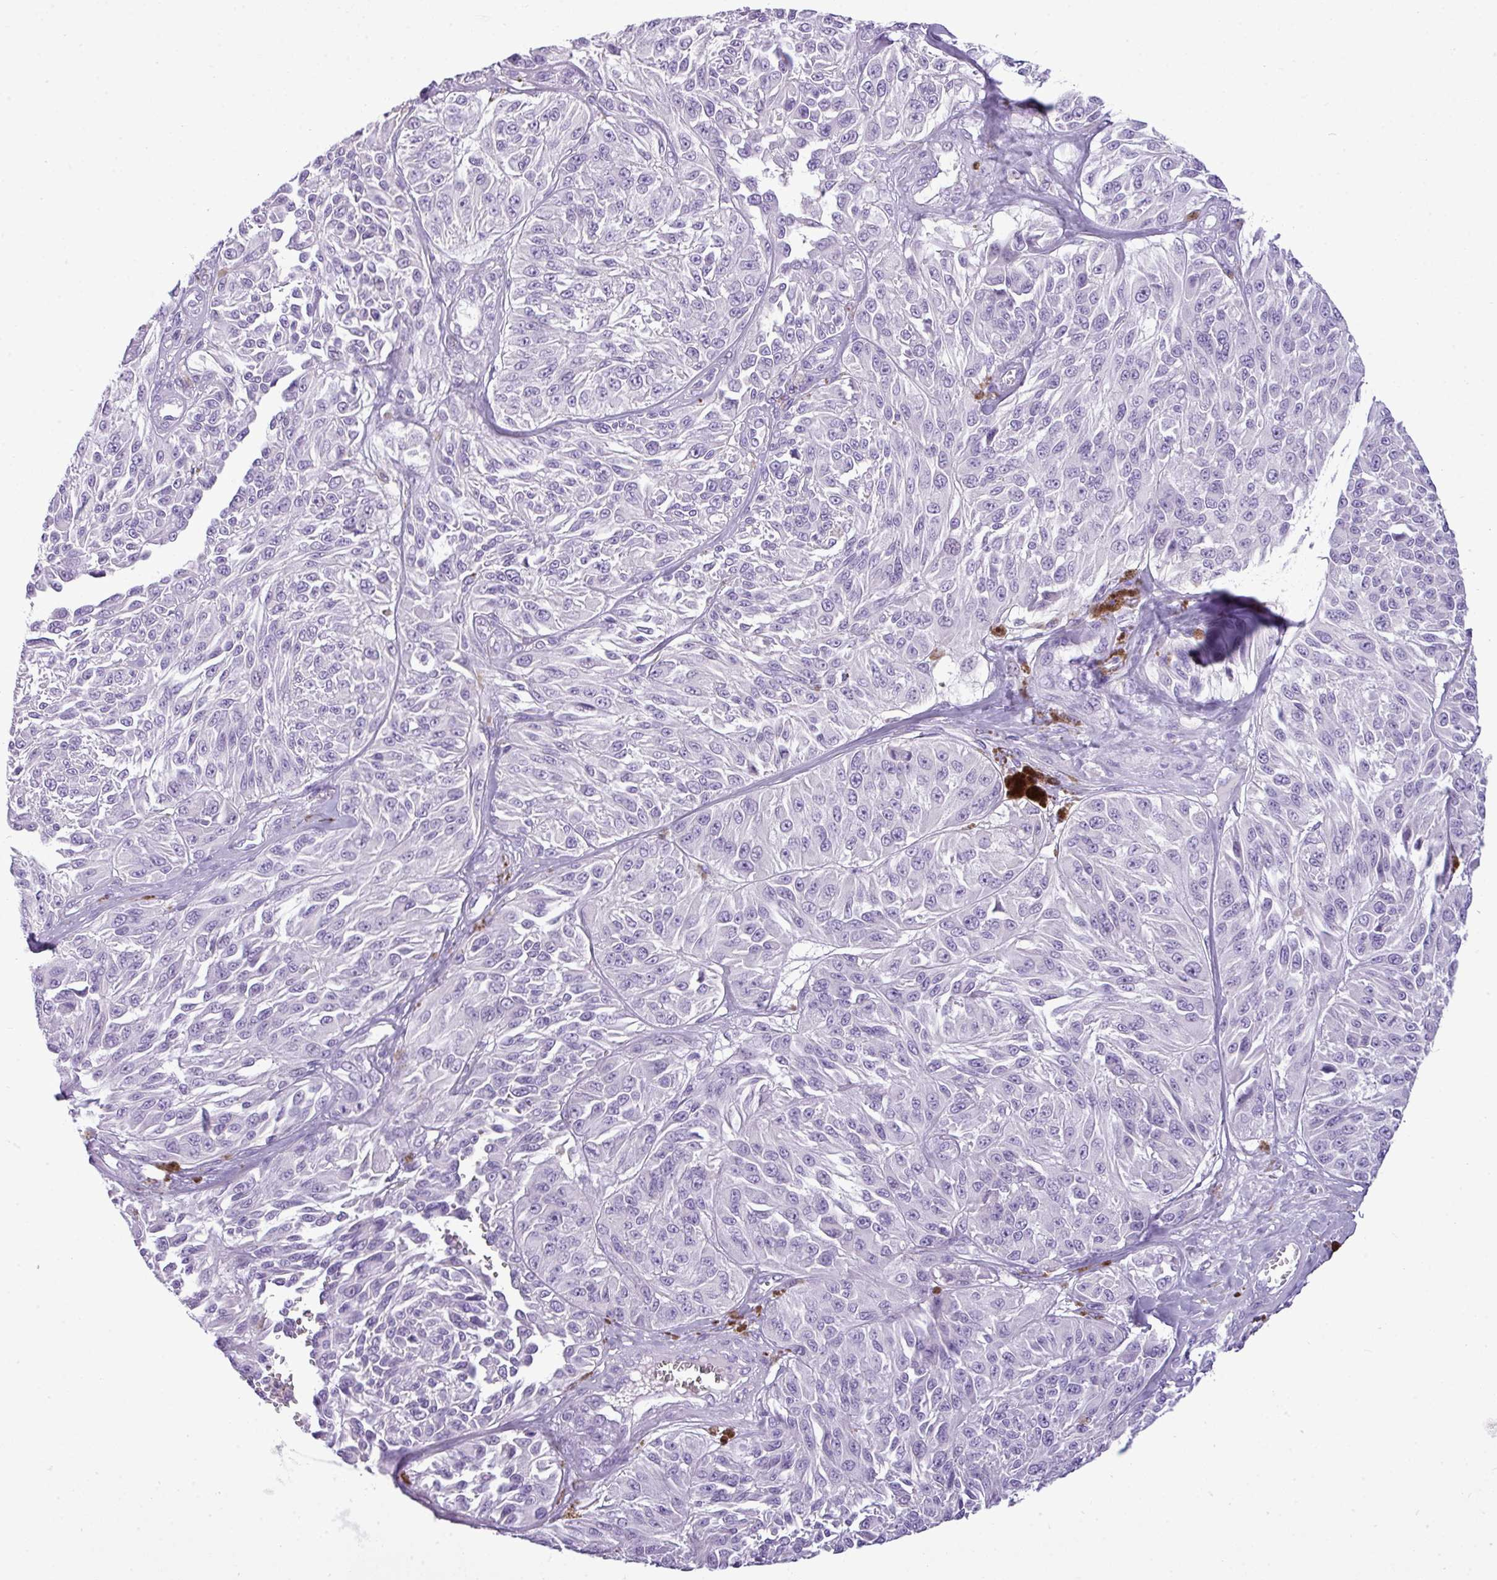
{"staining": {"intensity": "negative", "quantity": "none", "location": "none"}, "tissue": "melanoma", "cell_type": "Tumor cells", "image_type": "cancer", "snomed": [{"axis": "morphology", "description": "Malignant melanoma, NOS"}, {"axis": "topography", "description": "Skin"}], "caption": "Protein analysis of melanoma demonstrates no significant staining in tumor cells.", "gene": "RBMXL2", "patient": {"sex": "male", "age": 94}}